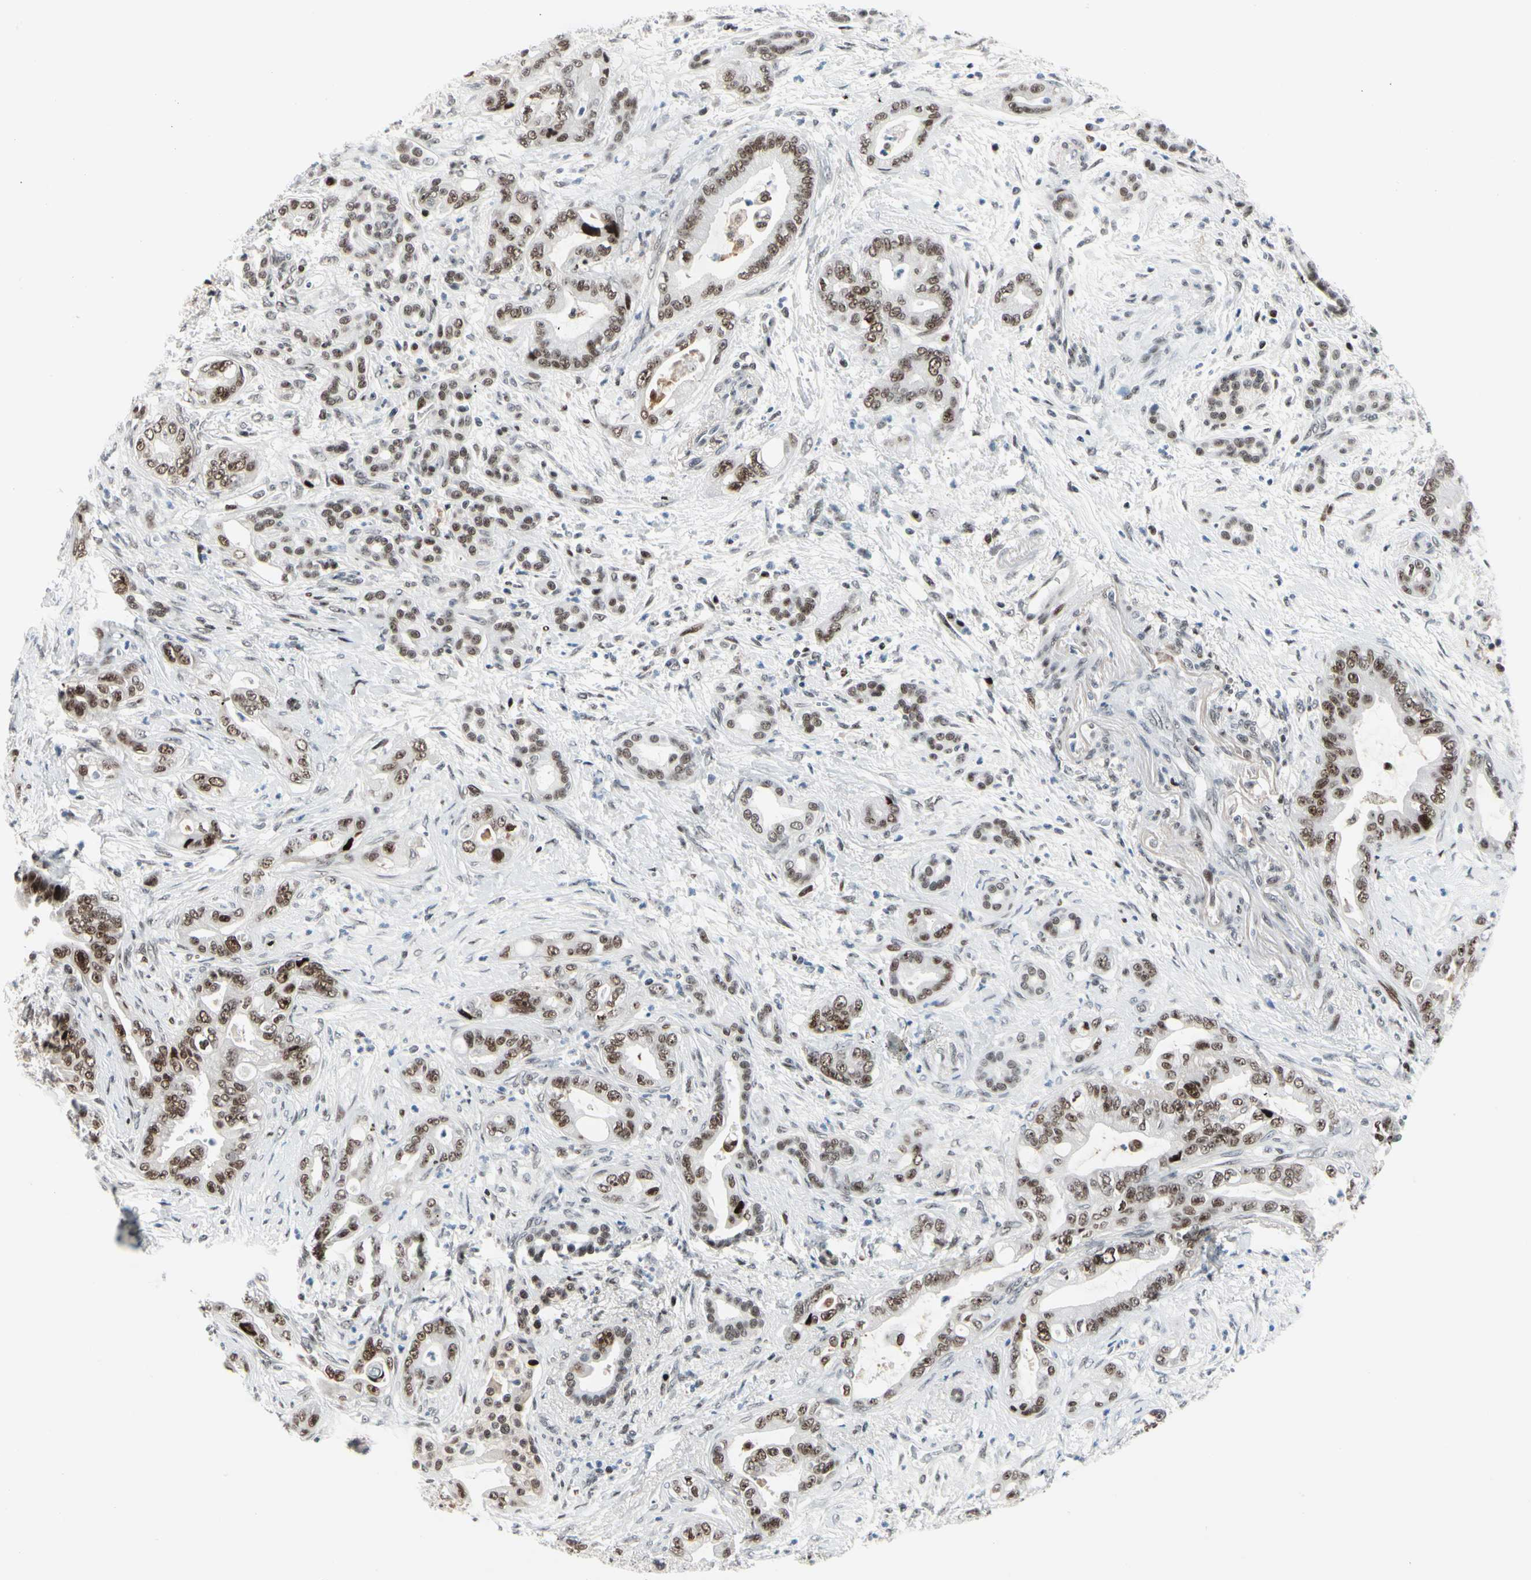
{"staining": {"intensity": "strong", "quantity": "25%-75%", "location": "nuclear"}, "tissue": "pancreatic cancer", "cell_type": "Tumor cells", "image_type": "cancer", "snomed": [{"axis": "morphology", "description": "Adenocarcinoma, NOS"}, {"axis": "topography", "description": "Pancreas"}], "caption": "Pancreatic cancer (adenocarcinoma) stained for a protein reveals strong nuclear positivity in tumor cells.", "gene": "FOXO3", "patient": {"sex": "male", "age": 70}}